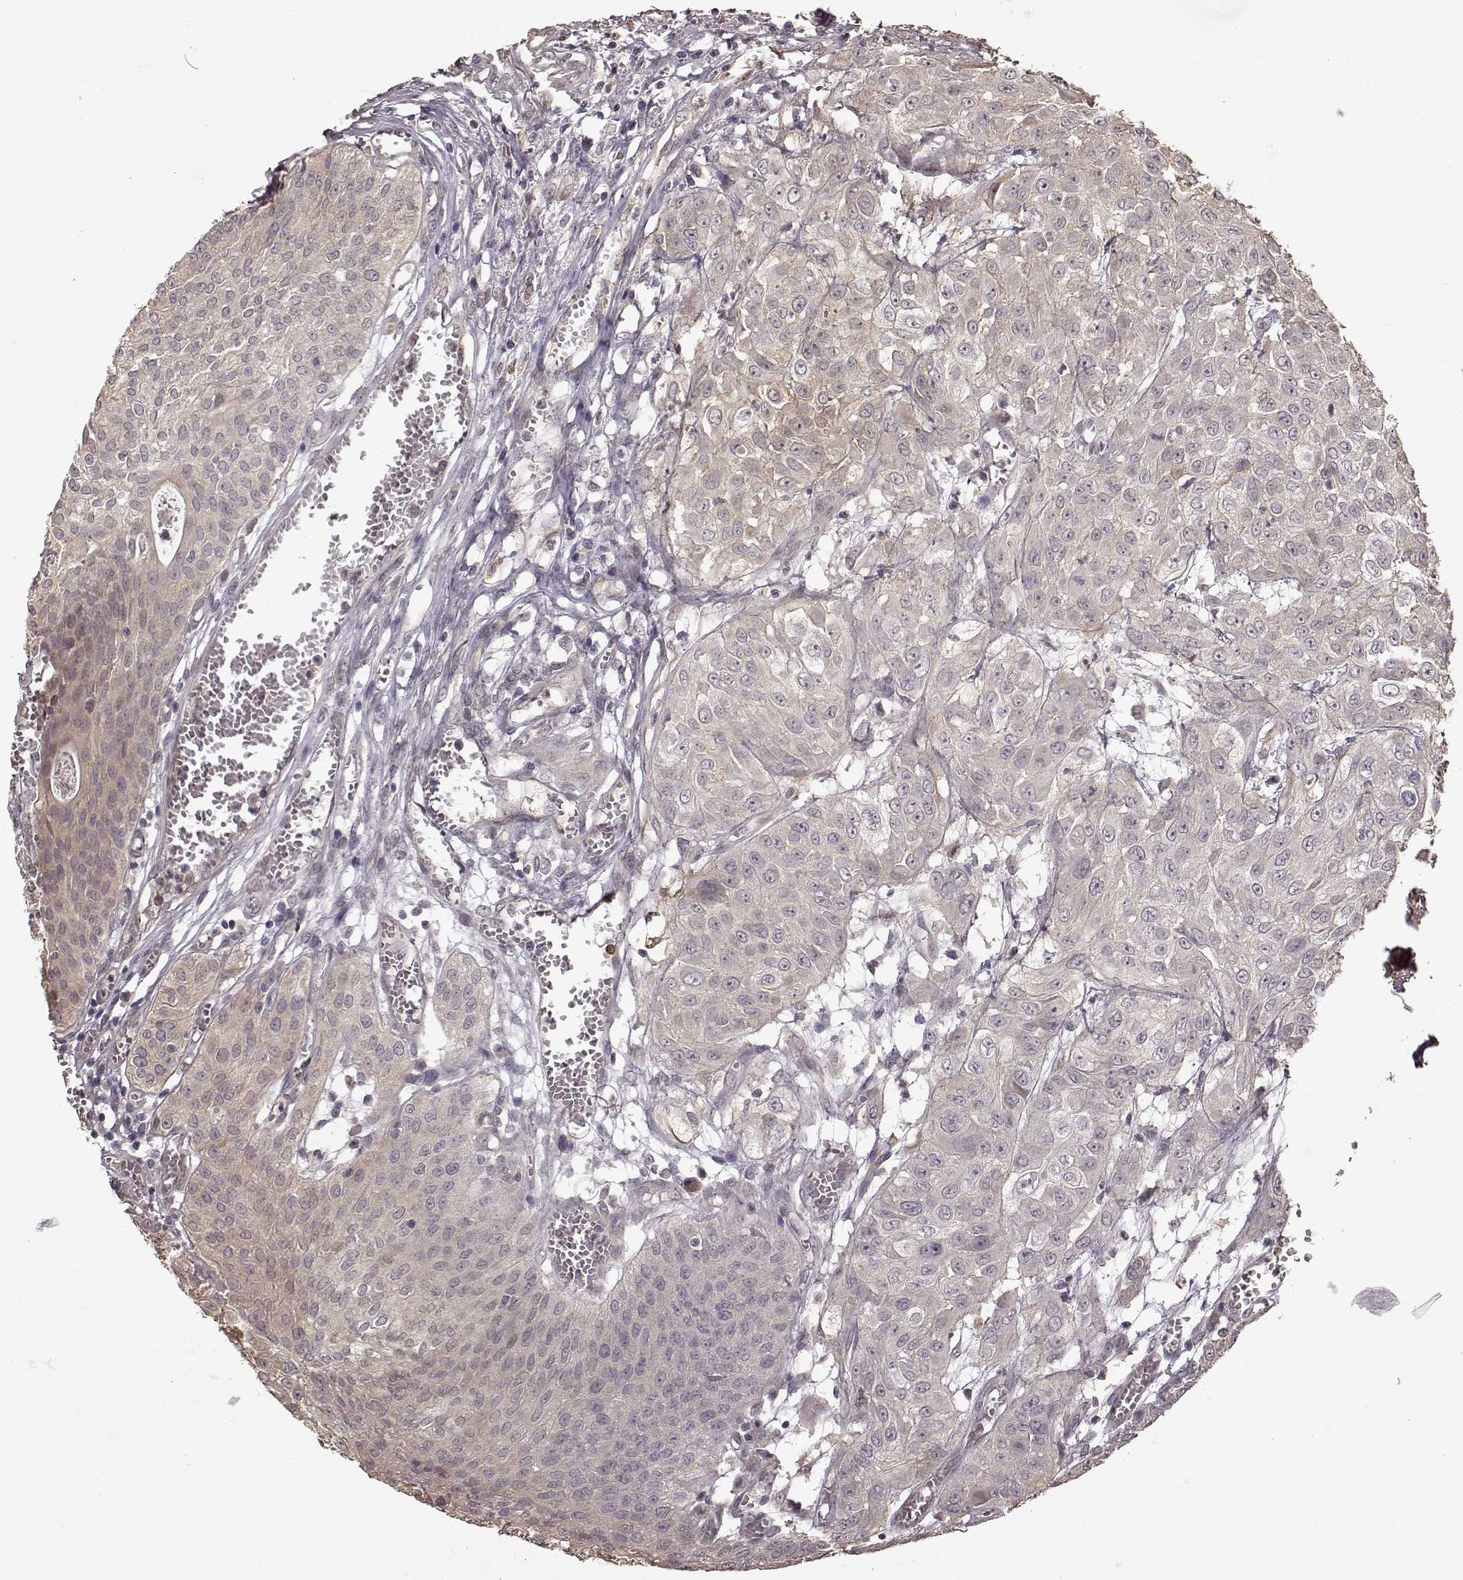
{"staining": {"intensity": "weak", "quantity": "25%-75%", "location": "cytoplasmic/membranous"}, "tissue": "urothelial cancer", "cell_type": "Tumor cells", "image_type": "cancer", "snomed": [{"axis": "morphology", "description": "Urothelial carcinoma, High grade"}, {"axis": "topography", "description": "Urinary bladder"}], "caption": "A photomicrograph showing weak cytoplasmic/membranous positivity in about 25%-75% of tumor cells in urothelial cancer, as visualized by brown immunohistochemical staining.", "gene": "CRB1", "patient": {"sex": "male", "age": 57}}